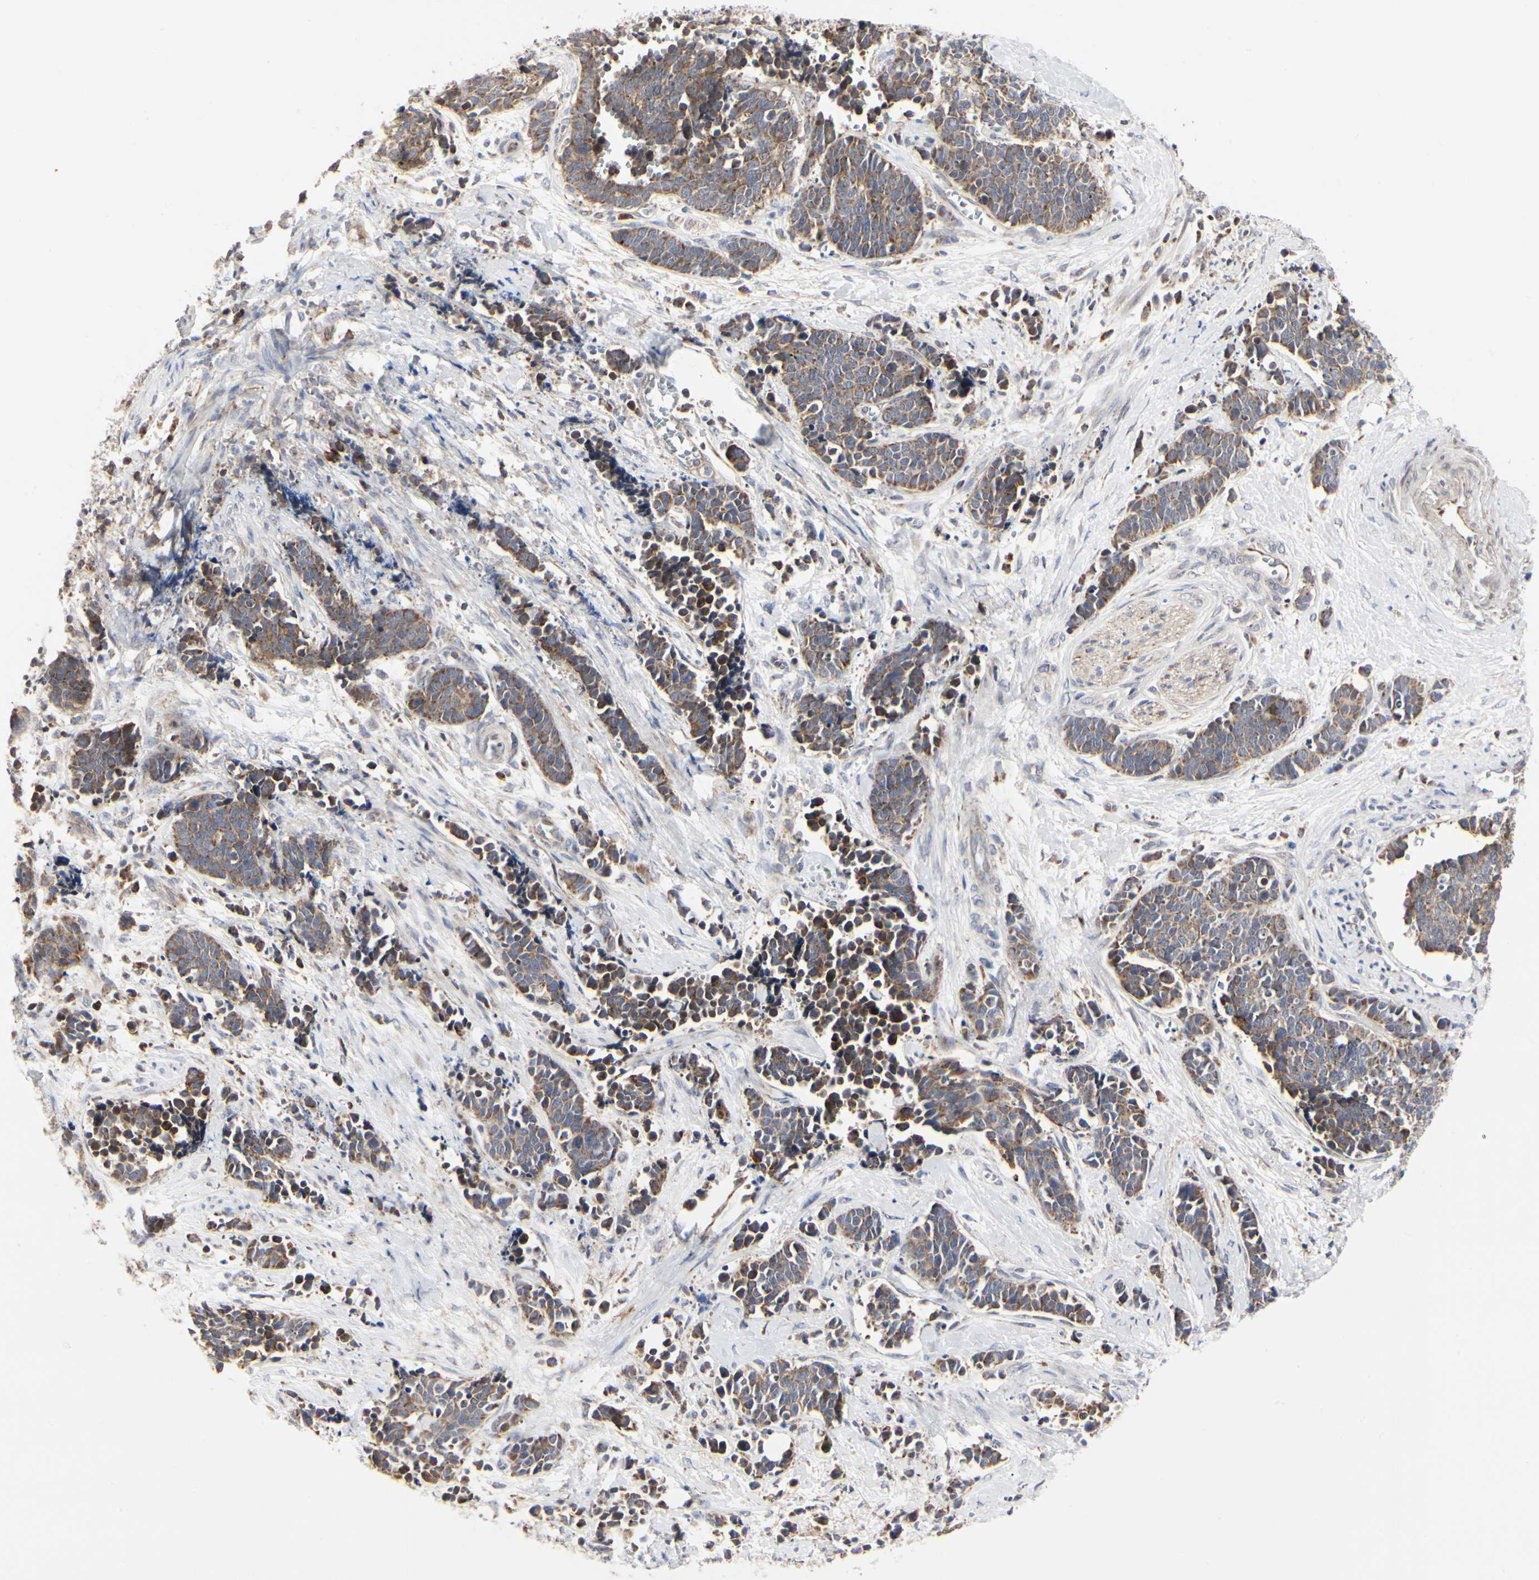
{"staining": {"intensity": "moderate", "quantity": ">75%", "location": "cytoplasmic/membranous"}, "tissue": "cervical cancer", "cell_type": "Tumor cells", "image_type": "cancer", "snomed": [{"axis": "morphology", "description": "Squamous cell carcinoma, NOS"}, {"axis": "topography", "description": "Cervix"}], "caption": "Immunohistochemistry of squamous cell carcinoma (cervical) reveals medium levels of moderate cytoplasmic/membranous staining in about >75% of tumor cells.", "gene": "TSKU", "patient": {"sex": "female", "age": 35}}